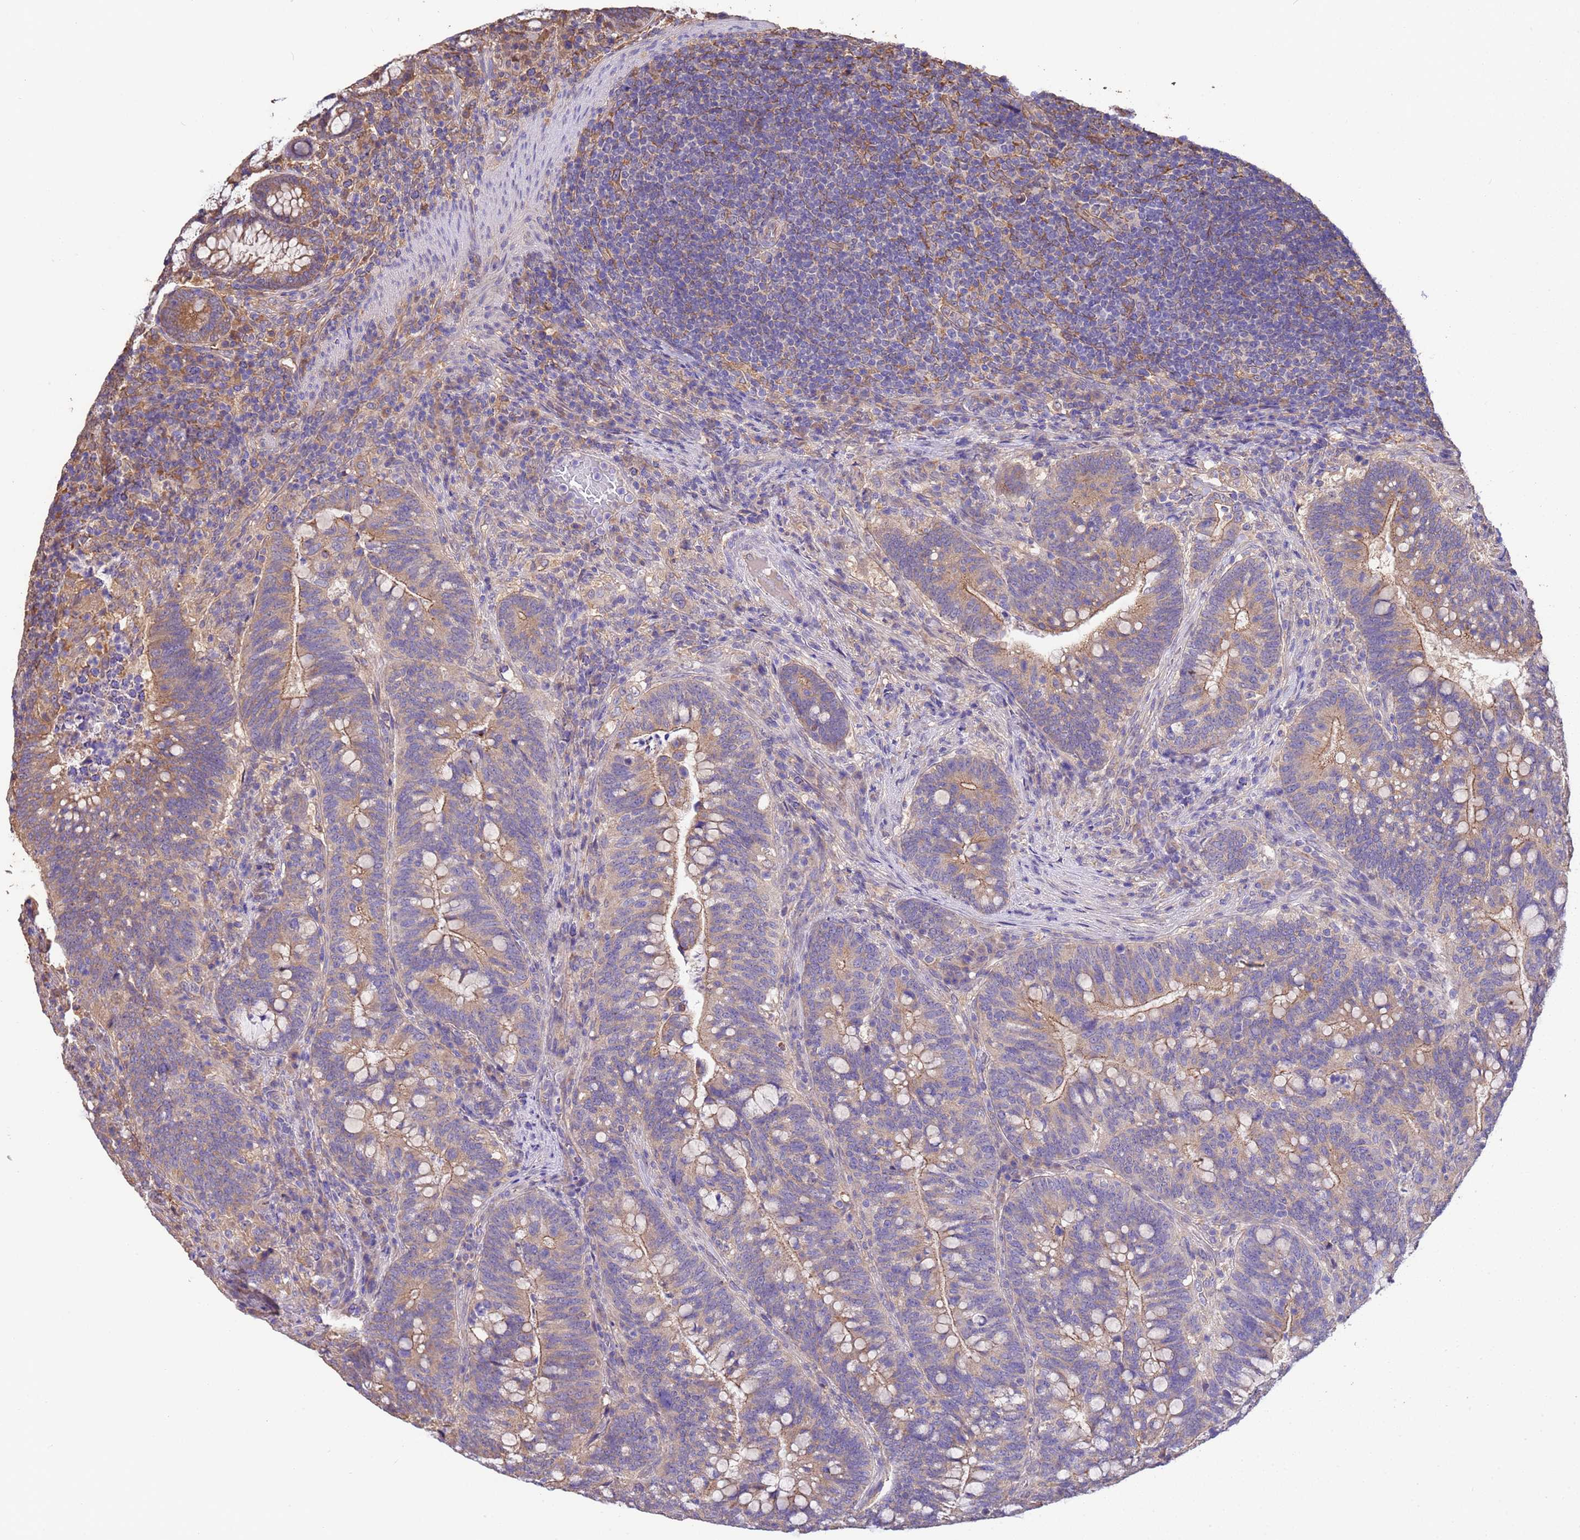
{"staining": {"intensity": "moderate", "quantity": ">75%", "location": "cytoplasmic/membranous"}, "tissue": "colorectal cancer", "cell_type": "Tumor cells", "image_type": "cancer", "snomed": [{"axis": "morphology", "description": "Normal tissue, NOS"}, {"axis": "morphology", "description": "Adenocarcinoma, NOS"}, {"axis": "topography", "description": "Colon"}], "caption": "This photomicrograph exhibits adenocarcinoma (colorectal) stained with immunohistochemistry (IHC) to label a protein in brown. The cytoplasmic/membranous of tumor cells show moderate positivity for the protein. Nuclei are counter-stained blue.", "gene": "NPHP1", "patient": {"sex": "female", "age": 66}}